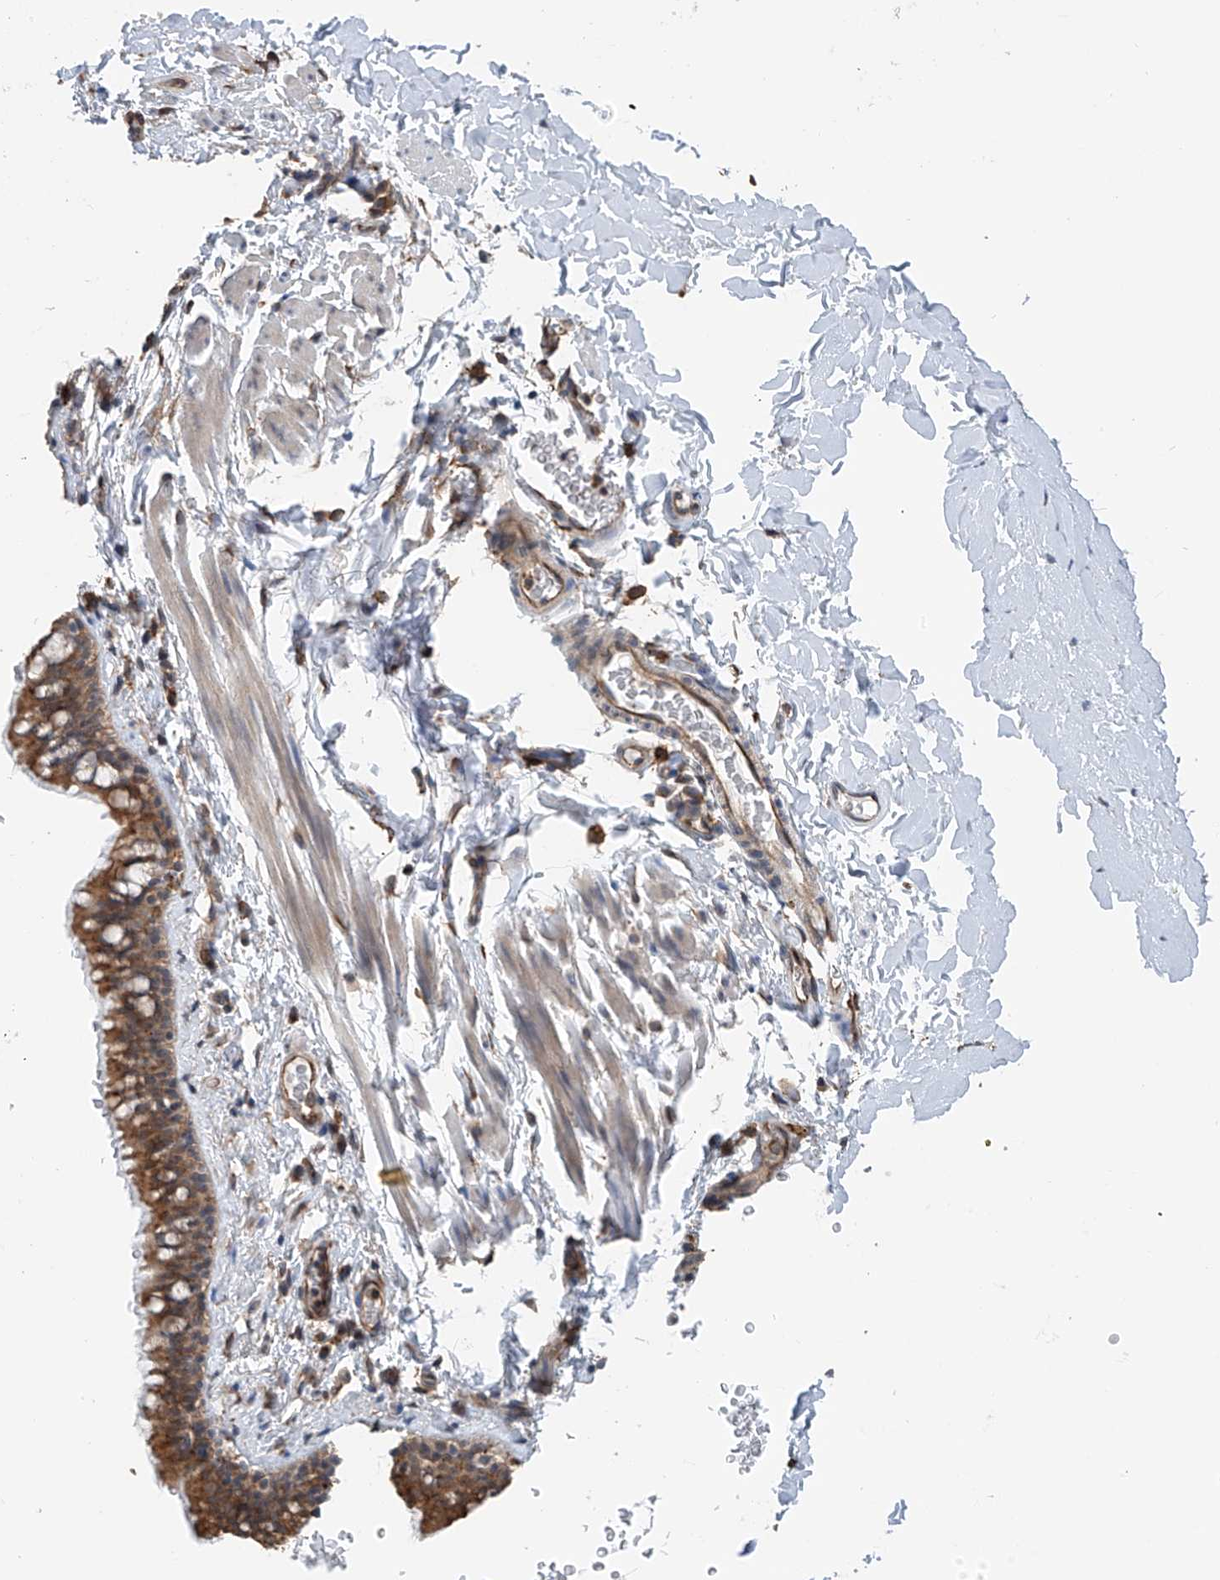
{"staining": {"intensity": "moderate", "quantity": ">75%", "location": "cytoplasmic/membranous"}, "tissue": "bronchus", "cell_type": "Respiratory epithelial cells", "image_type": "normal", "snomed": [{"axis": "morphology", "description": "Normal tissue, NOS"}, {"axis": "topography", "description": "Cartilage tissue"}, {"axis": "topography", "description": "Bronchus"}], "caption": "The micrograph exhibits immunohistochemical staining of benign bronchus. There is moderate cytoplasmic/membranous positivity is seen in approximately >75% of respiratory epithelial cells. (DAB = brown stain, brightfield microscopy at high magnification).", "gene": "ZNF189", "patient": {"sex": "female", "age": 36}}